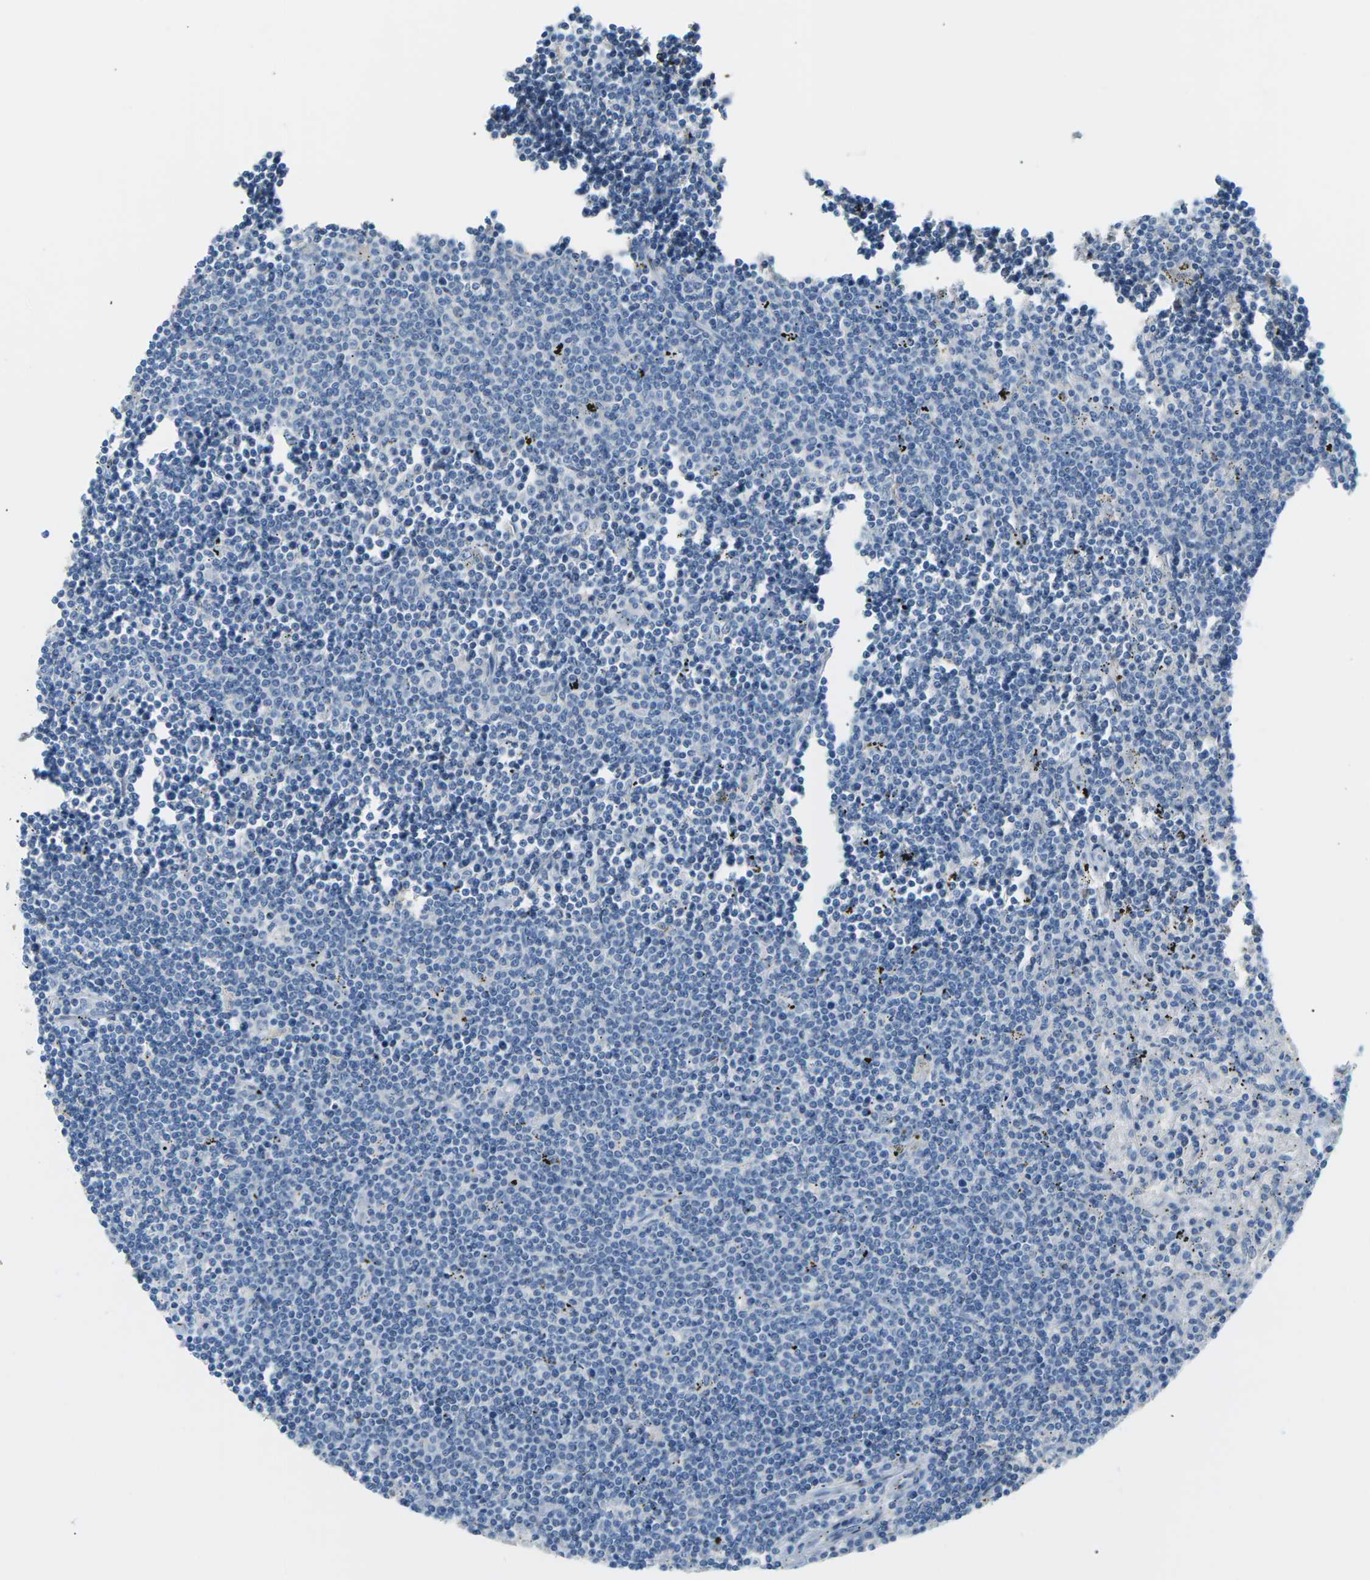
{"staining": {"intensity": "negative", "quantity": "none", "location": "none"}, "tissue": "lymphoma", "cell_type": "Tumor cells", "image_type": "cancer", "snomed": [{"axis": "morphology", "description": "Malignant lymphoma, non-Hodgkin's type, Low grade"}, {"axis": "topography", "description": "Spleen"}], "caption": "Tumor cells are negative for protein expression in human lymphoma. (Stains: DAB immunohistochemistry with hematoxylin counter stain, Microscopy: brightfield microscopy at high magnification).", "gene": "CFI", "patient": {"sex": "male", "age": 76}}